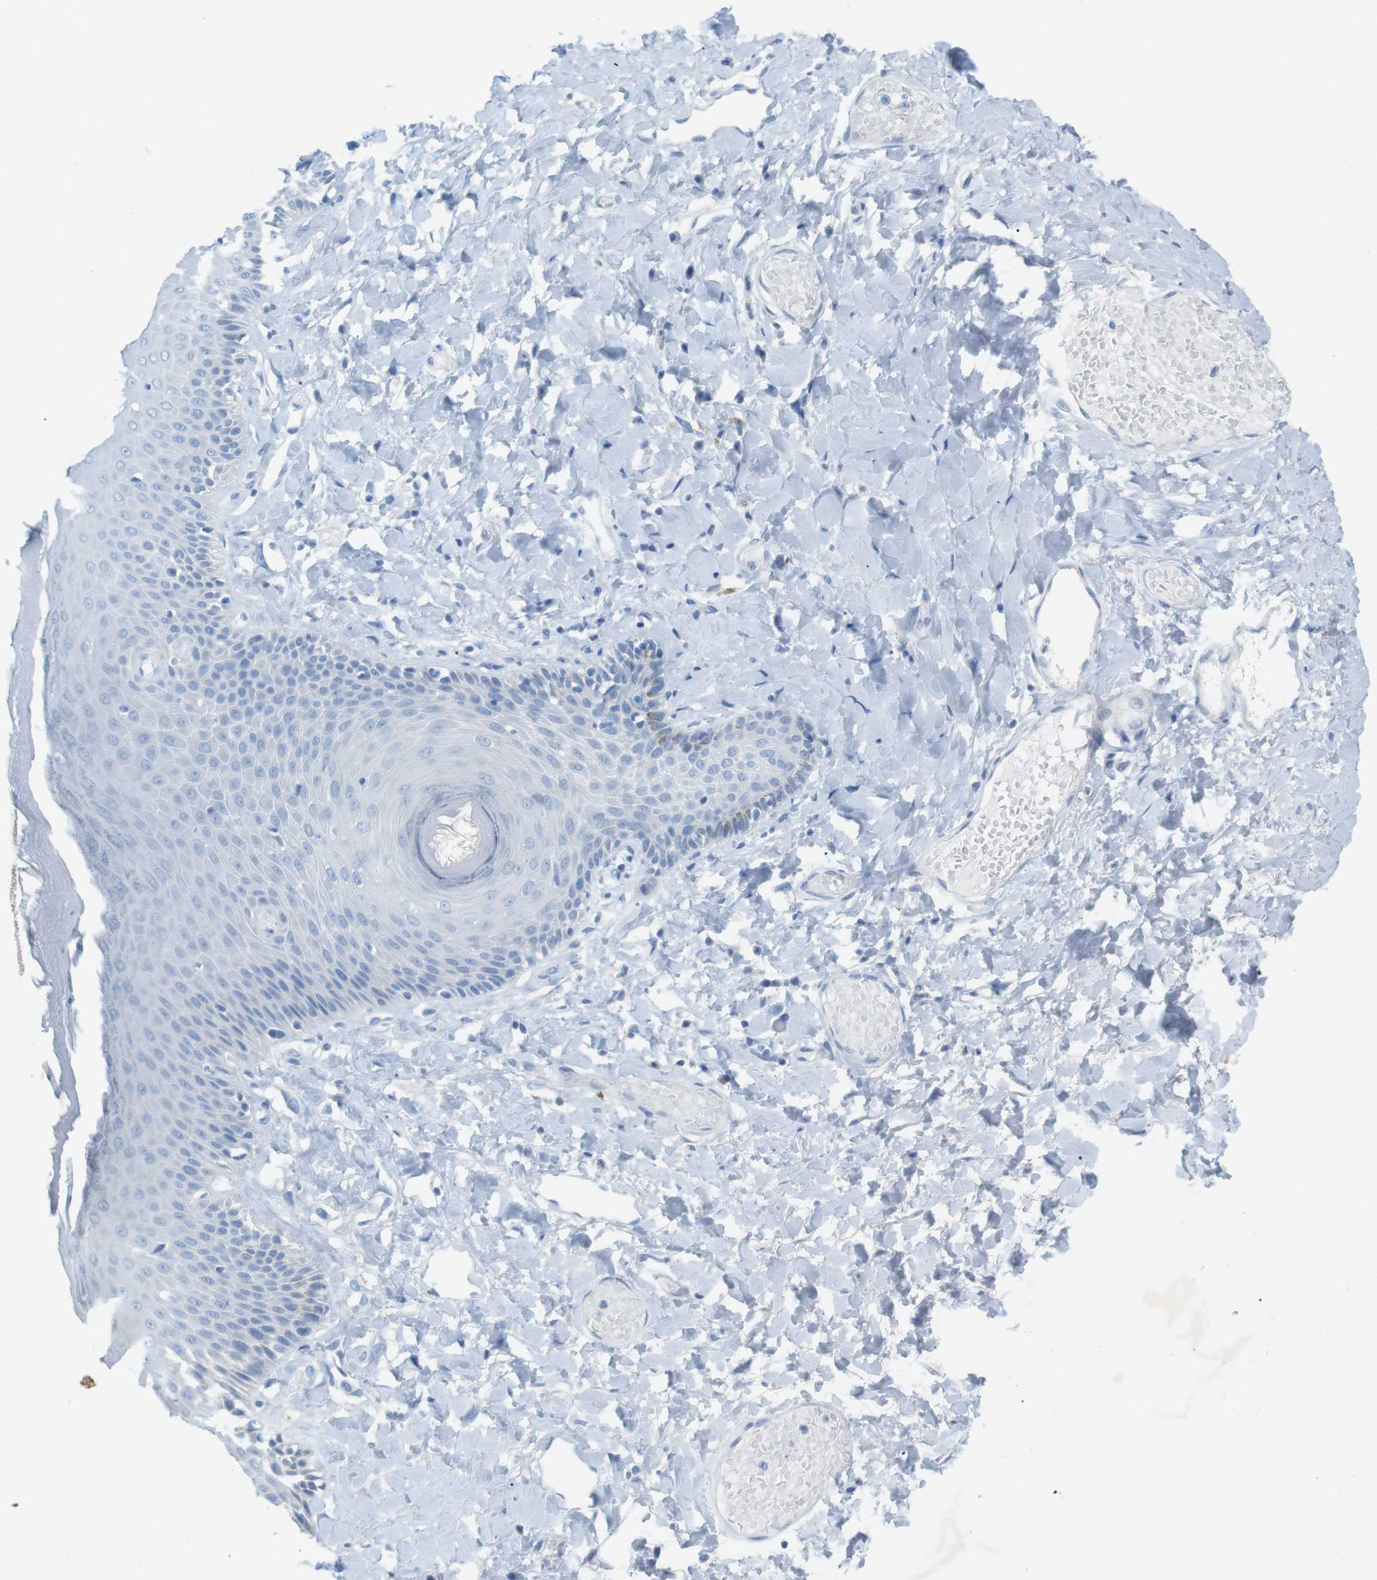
{"staining": {"intensity": "weak", "quantity": "<25%", "location": "cytoplasmic/membranous"}, "tissue": "skin", "cell_type": "Epidermal cells", "image_type": "normal", "snomed": [{"axis": "morphology", "description": "Normal tissue, NOS"}, {"axis": "topography", "description": "Anal"}], "caption": "IHC image of normal human skin stained for a protein (brown), which exhibits no positivity in epidermal cells.", "gene": "SALL4", "patient": {"sex": "male", "age": 69}}